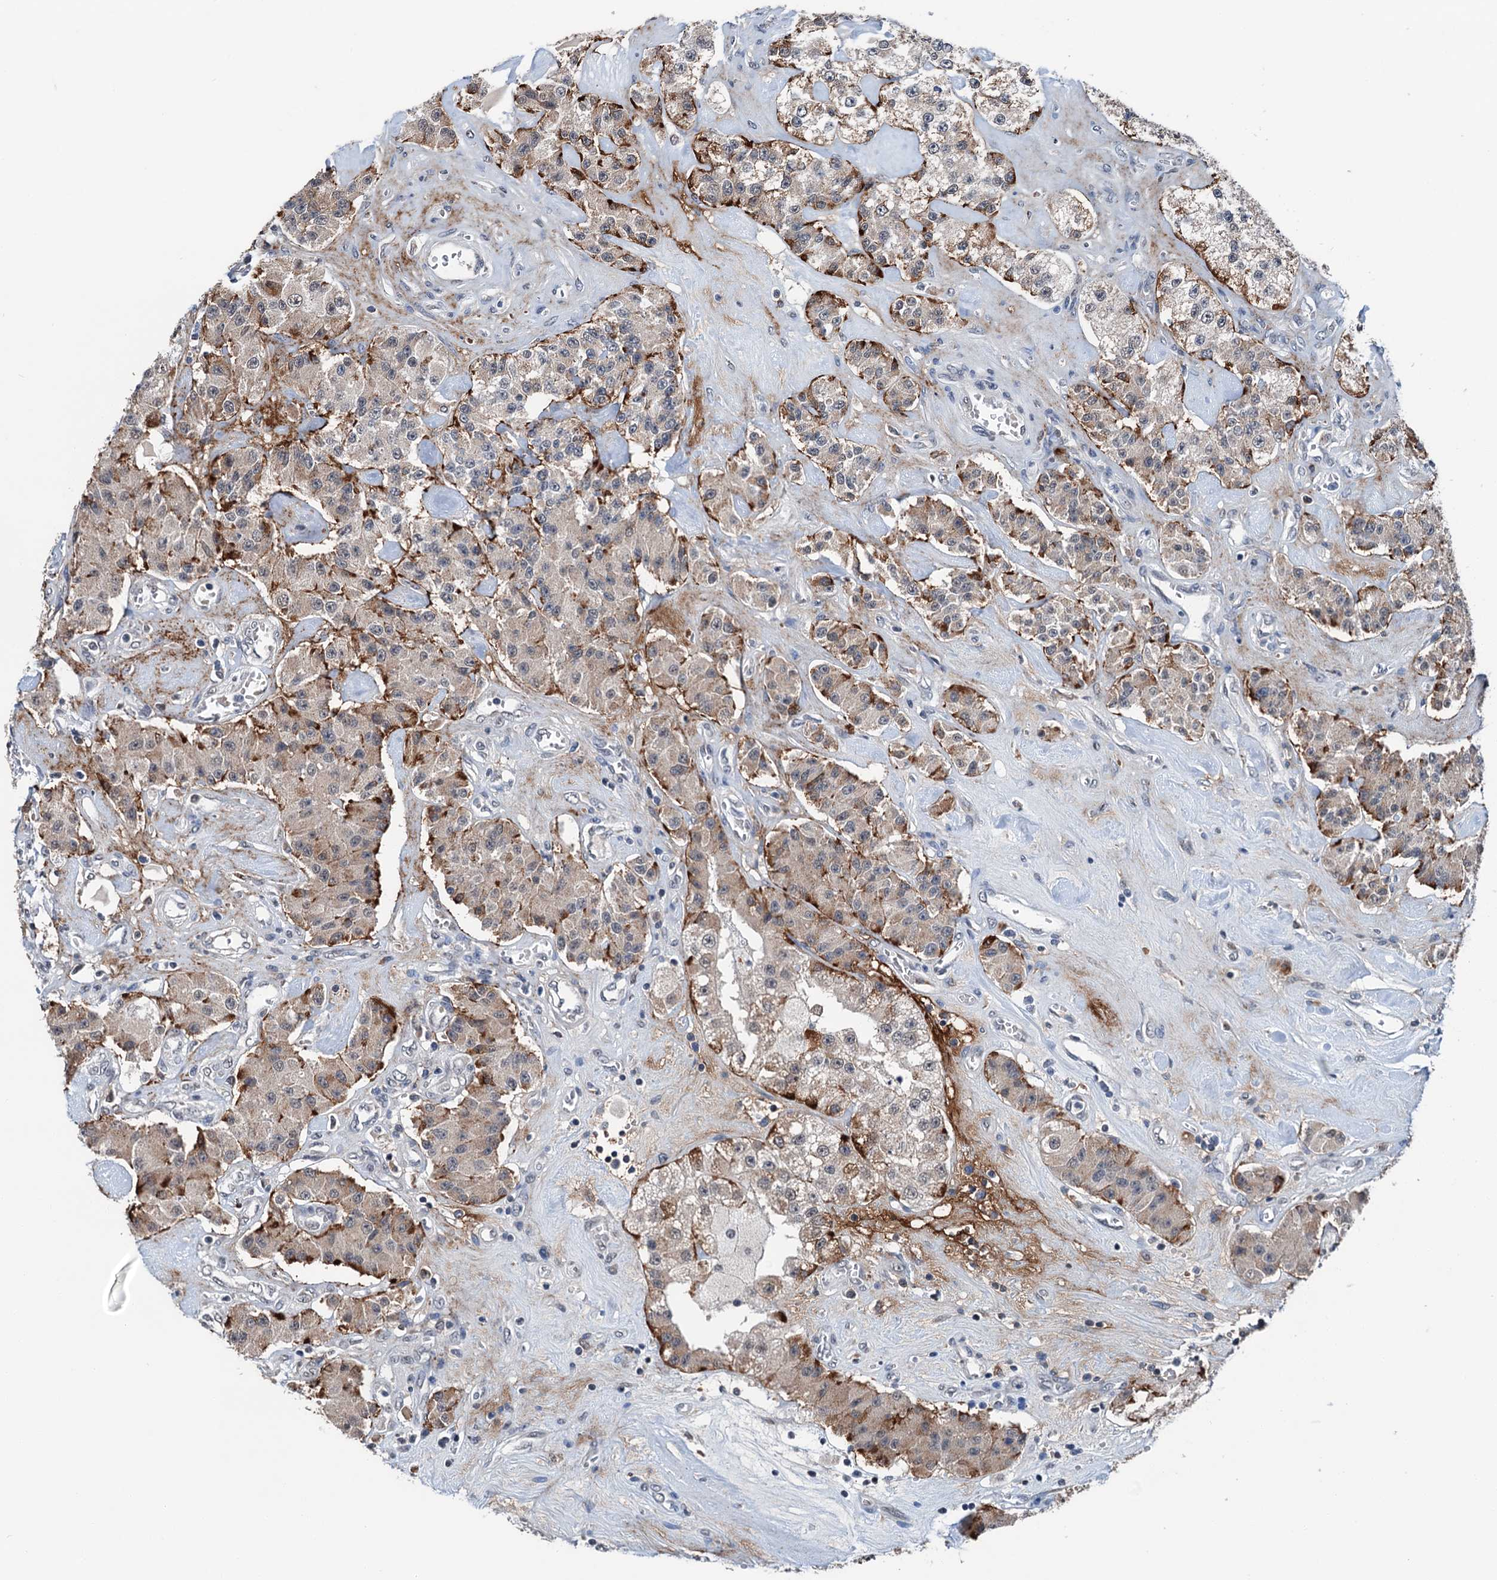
{"staining": {"intensity": "moderate", "quantity": "25%-75%", "location": "cytoplasmic/membranous"}, "tissue": "carcinoid", "cell_type": "Tumor cells", "image_type": "cancer", "snomed": [{"axis": "morphology", "description": "Carcinoid, malignant, NOS"}, {"axis": "topography", "description": "Pancreas"}], "caption": "Immunohistochemical staining of human malignant carcinoid reveals medium levels of moderate cytoplasmic/membranous protein positivity in about 25%-75% of tumor cells.", "gene": "SHLD1", "patient": {"sex": "male", "age": 41}}